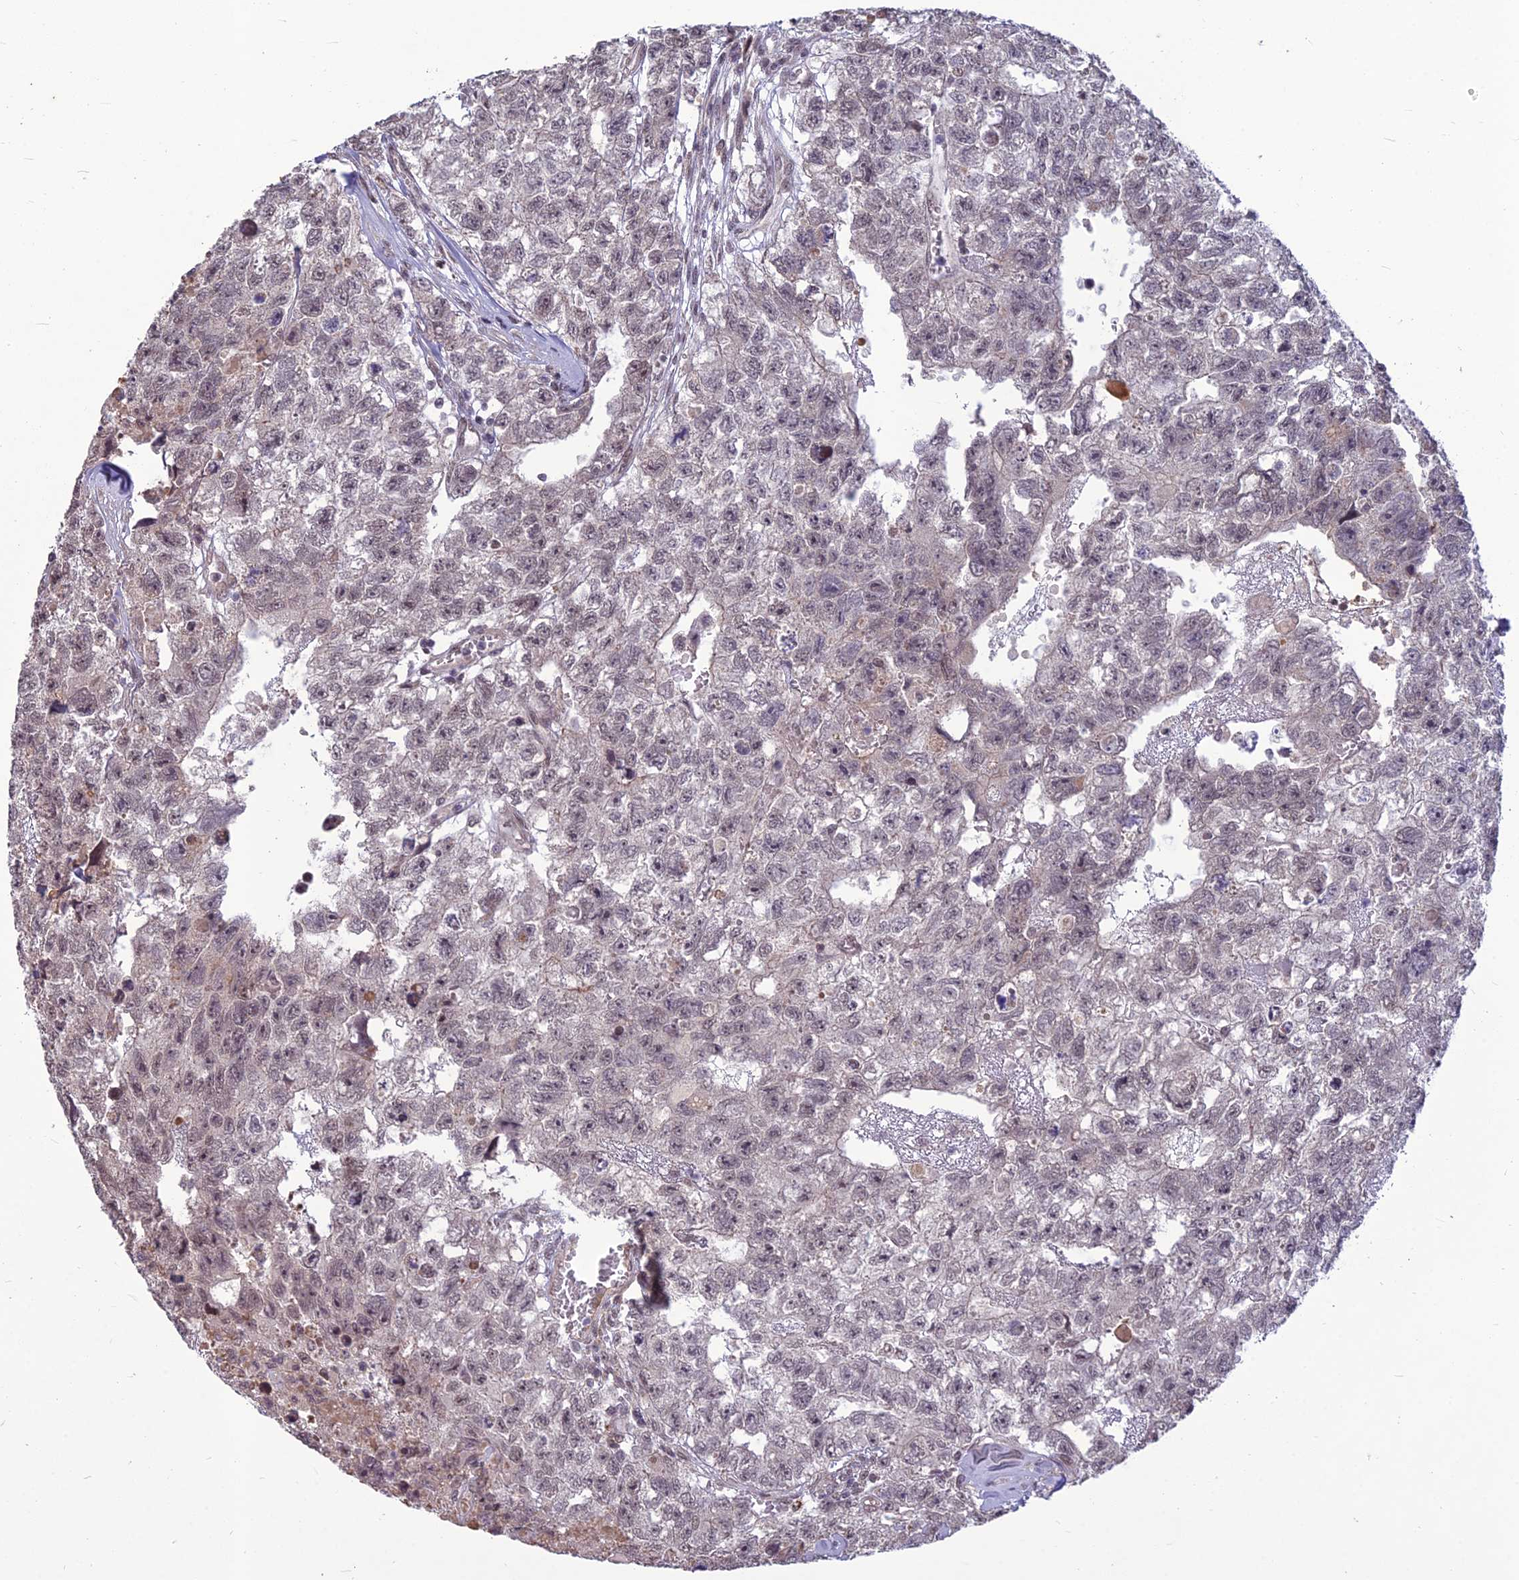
{"staining": {"intensity": "weak", "quantity": "25%-75%", "location": "nuclear"}, "tissue": "testis cancer", "cell_type": "Tumor cells", "image_type": "cancer", "snomed": [{"axis": "morphology", "description": "Carcinoma, Embryonal, NOS"}, {"axis": "topography", "description": "Testis"}], "caption": "Testis cancer stained for a protein (brown) demonstrates weak nuclear positive positivity in about 25%-75% of tumor cells.", "gene": "FBRS", "patient": {"sex": "male", "age": 26}}